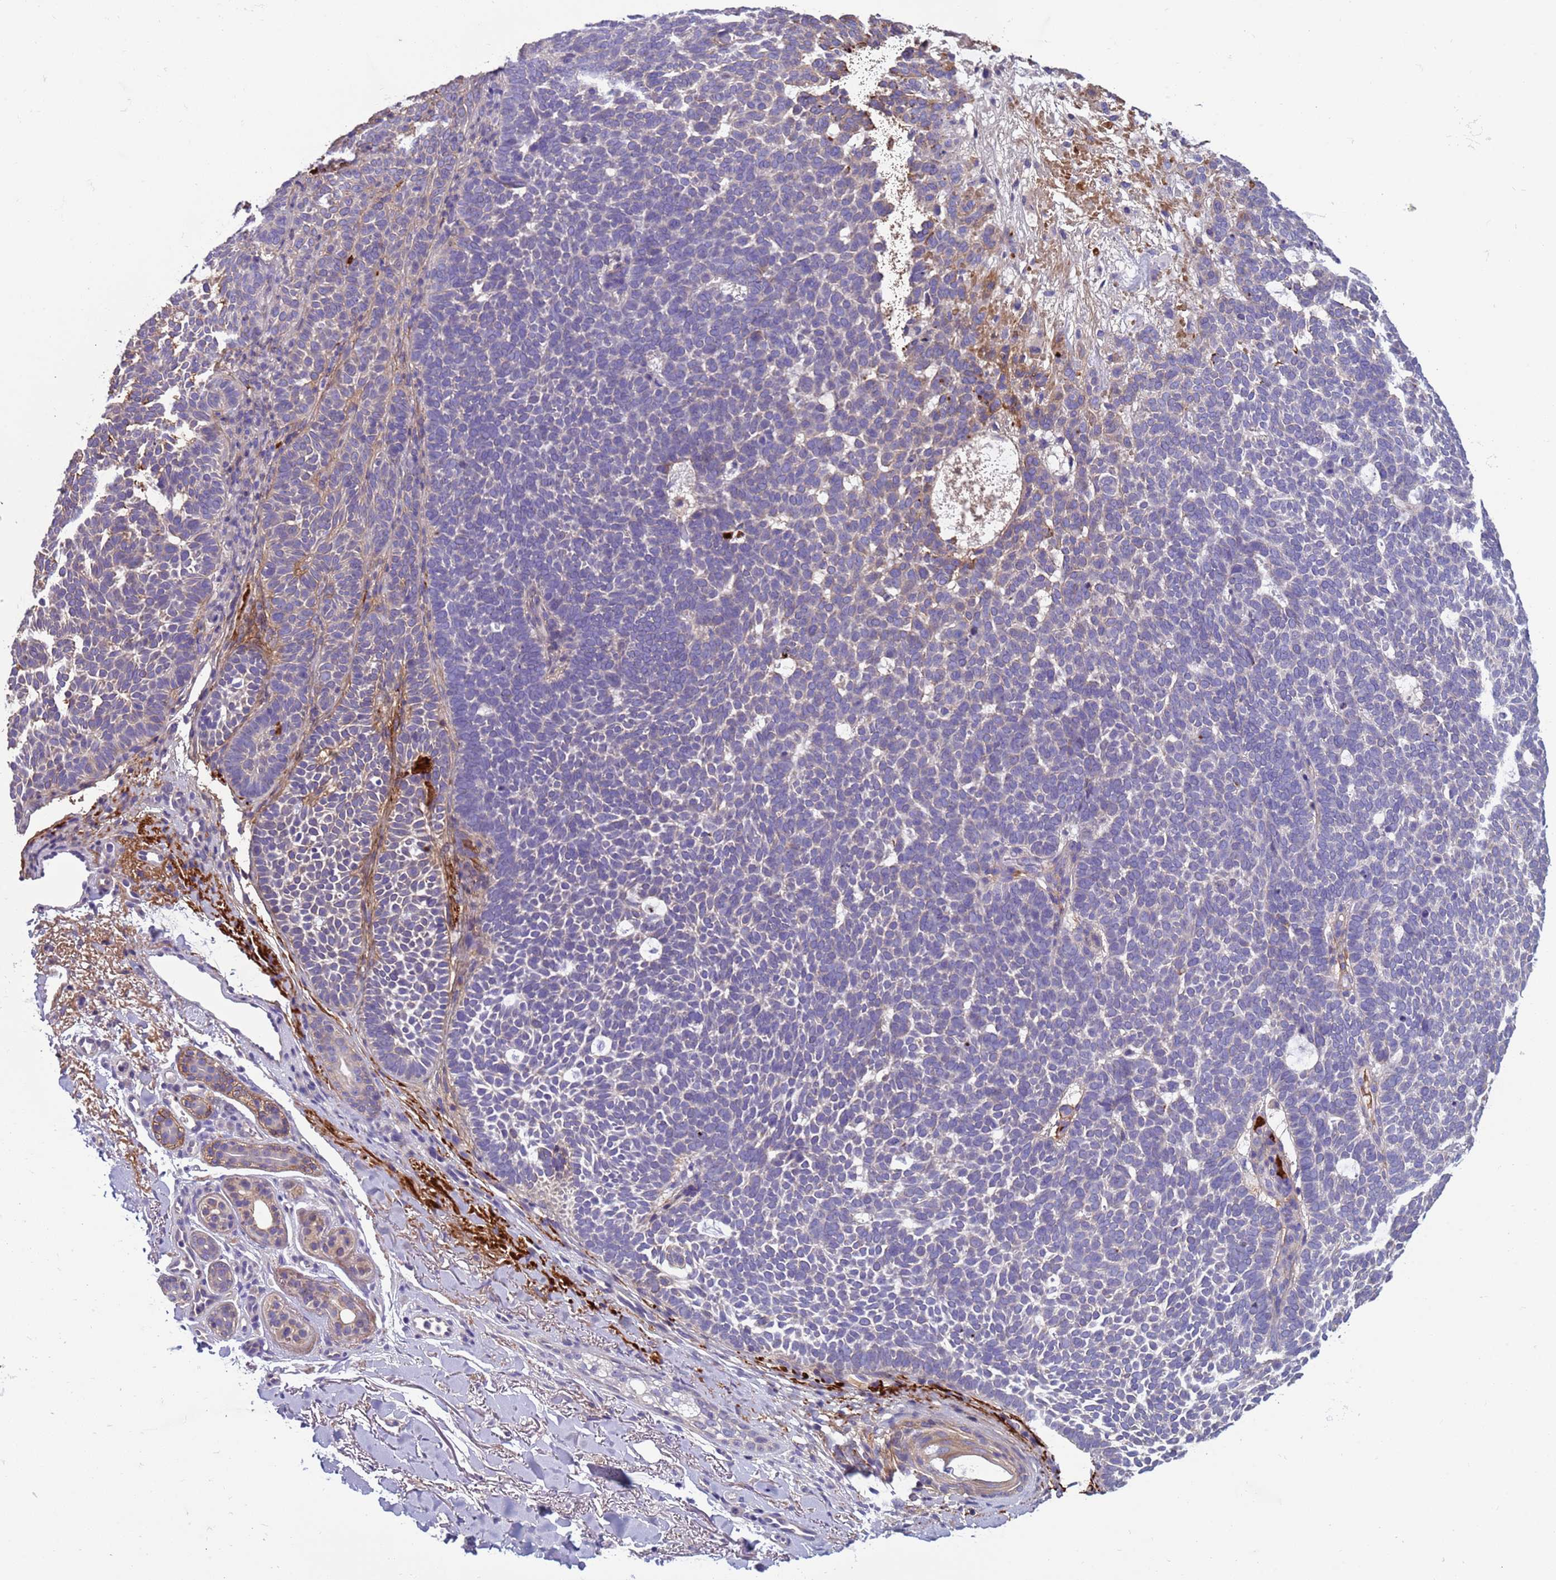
{"staining": {"intensity": "negative", "quantity": "none", "location": "none"}, "tissue": "skin cancer", "cell_type": "Tumor cells", "image_type": "cancer", "snomed": [{"axis": "morphology", "description": "Basal cell carcinoma"}, {"axis": "topography", "description": "Skin"}], "caption": "Skin basal cell carcinoma was stained to show a protein in brown. There is no significant positivity in tumor cells.", "gene": "TRIM51", "patient": {"sex": "female", "age": 77}}